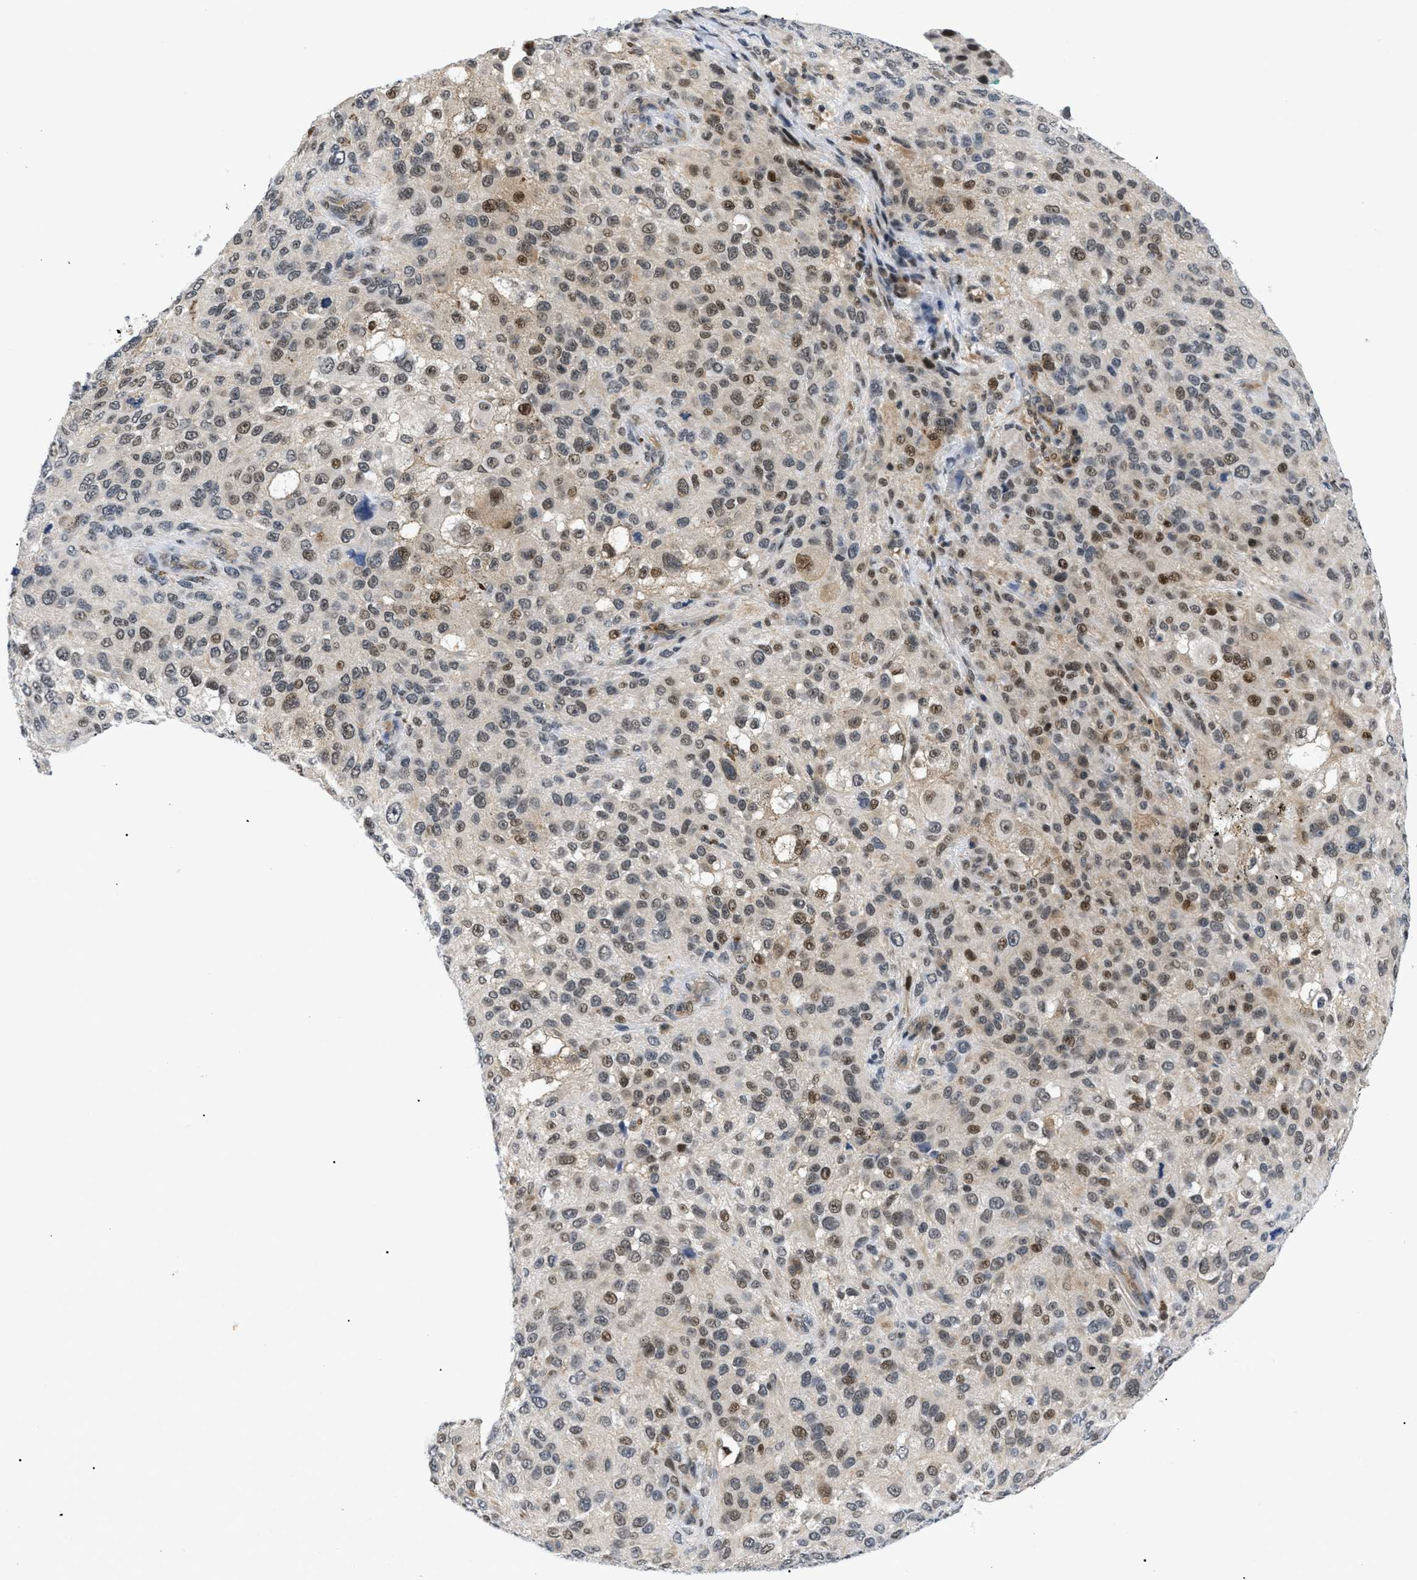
{"staining": {"intensity": "moderate", "quantity": ">75%", "location": "nuclear"}, "tissue": "melanoma", "cell_type": "Tumor cells", "image_type": "cancer", "snomed": [{"axis": "morphology", "description": "Necrosis, NOS"}, {"axis": "morphology", "description": "Malignant melanoma, NOS"}, {"axis": "topography", "description": "Skin"}], "caption": "An image showing moderate nuclear positivity in about >75% of tumor cells in melanoma, as visualized by brown immunohistochemical staining.", "gene": "SLC29A2", "patient": {"sex": "female", "age": 87}}